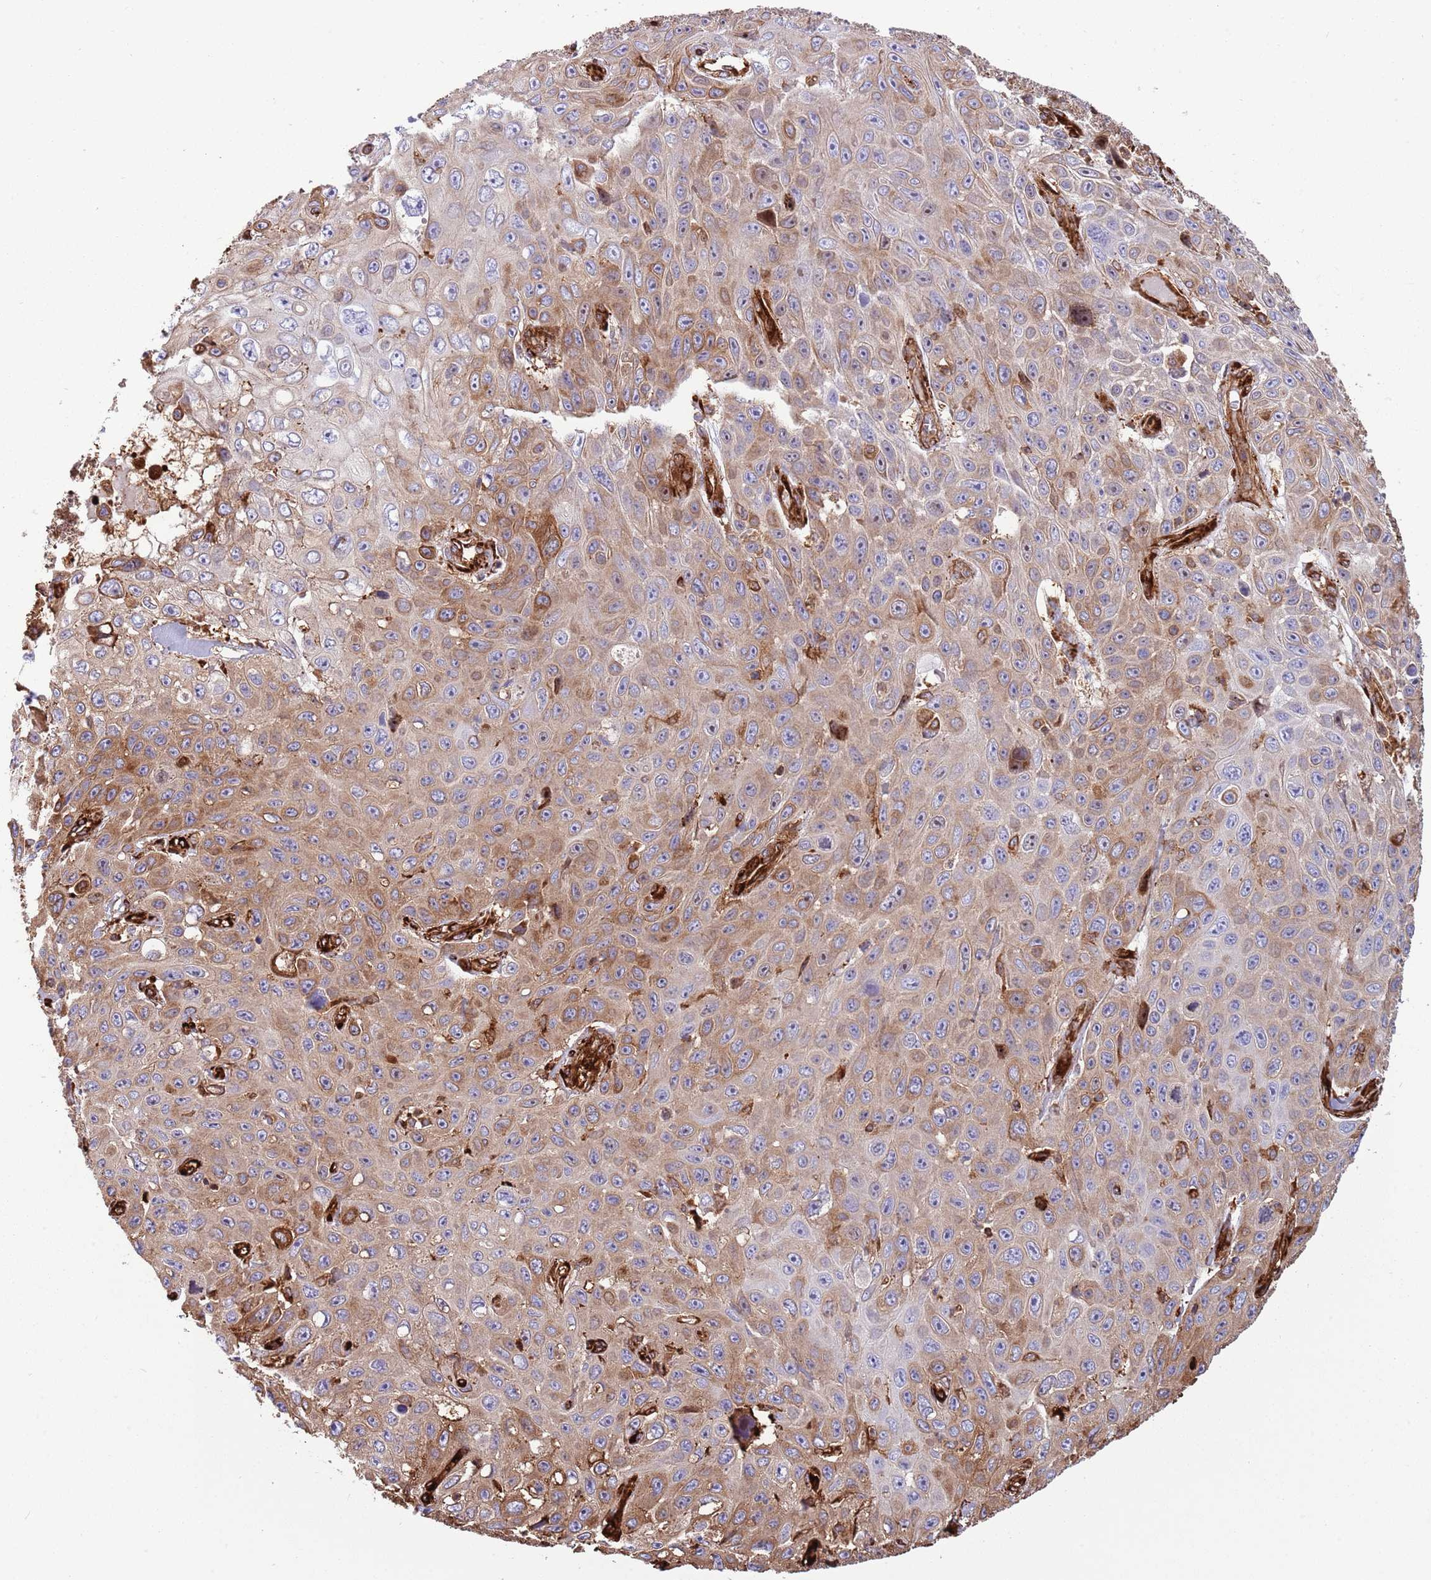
{"staining": {"intensity": "moderate", "quantity": "25%-75%", "location": "cytoplasmic/membranous"}, "tissue": "skin cancer", "cell_type": "Tumor cells", "image_type": "cancer", "snomed": [{"axis": "morphology", "description": "Squamous cell carcinoma, NOS"}, {"axis": "topography", "description": "Skin"}], "caption": "Human skin cancer stained with a brown dye exhibits moderate cytoplasmic/membranous positive positivity in about 25%-75% of tumor cells.", "gene": "KBTBD7", "patient": {"sex": "male", "age": 82}}